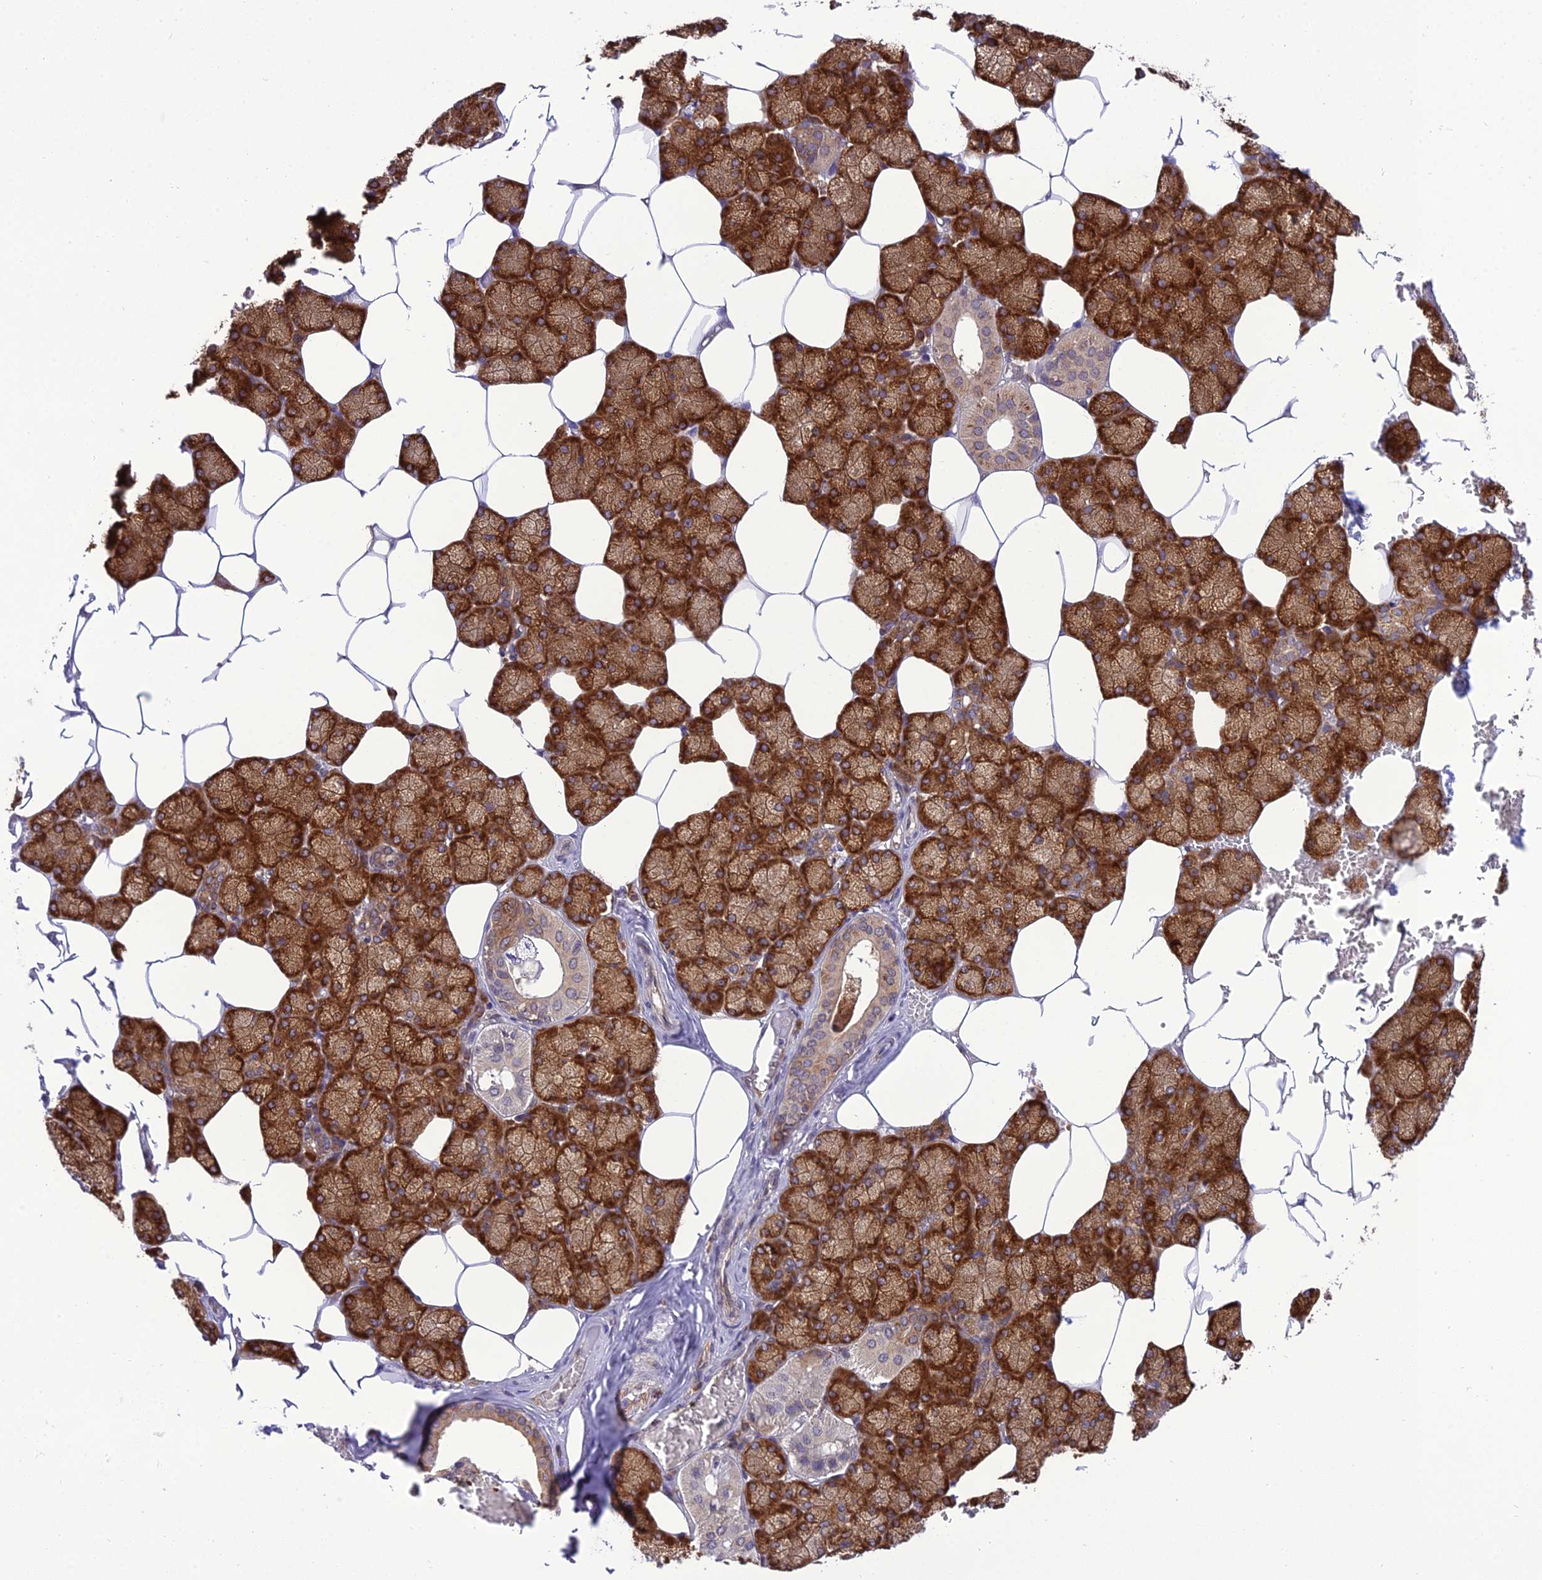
{"staining": {"intensity": "strong", "quantity": ">75%", "location": "cytoplasmic/membranous"}, "tissue": "salivary gland", "cell_type": "Glandular cells", "image_type": "normal", "snomed": [{"axis": "morphology", "description": "Normal tissue, NOS"}, {"axis": "topography", "description": "Salivary gland"}], "caption": "The immunohistochemical stain highlights strong cytoplasmic/membranous staining in glandular cells of normal salivary gland. The protein of interest is shown in brown color, while the nuclei are stained blue.", "gene": "DHCR7", "patient": {"sex": "male", "age": 62}}